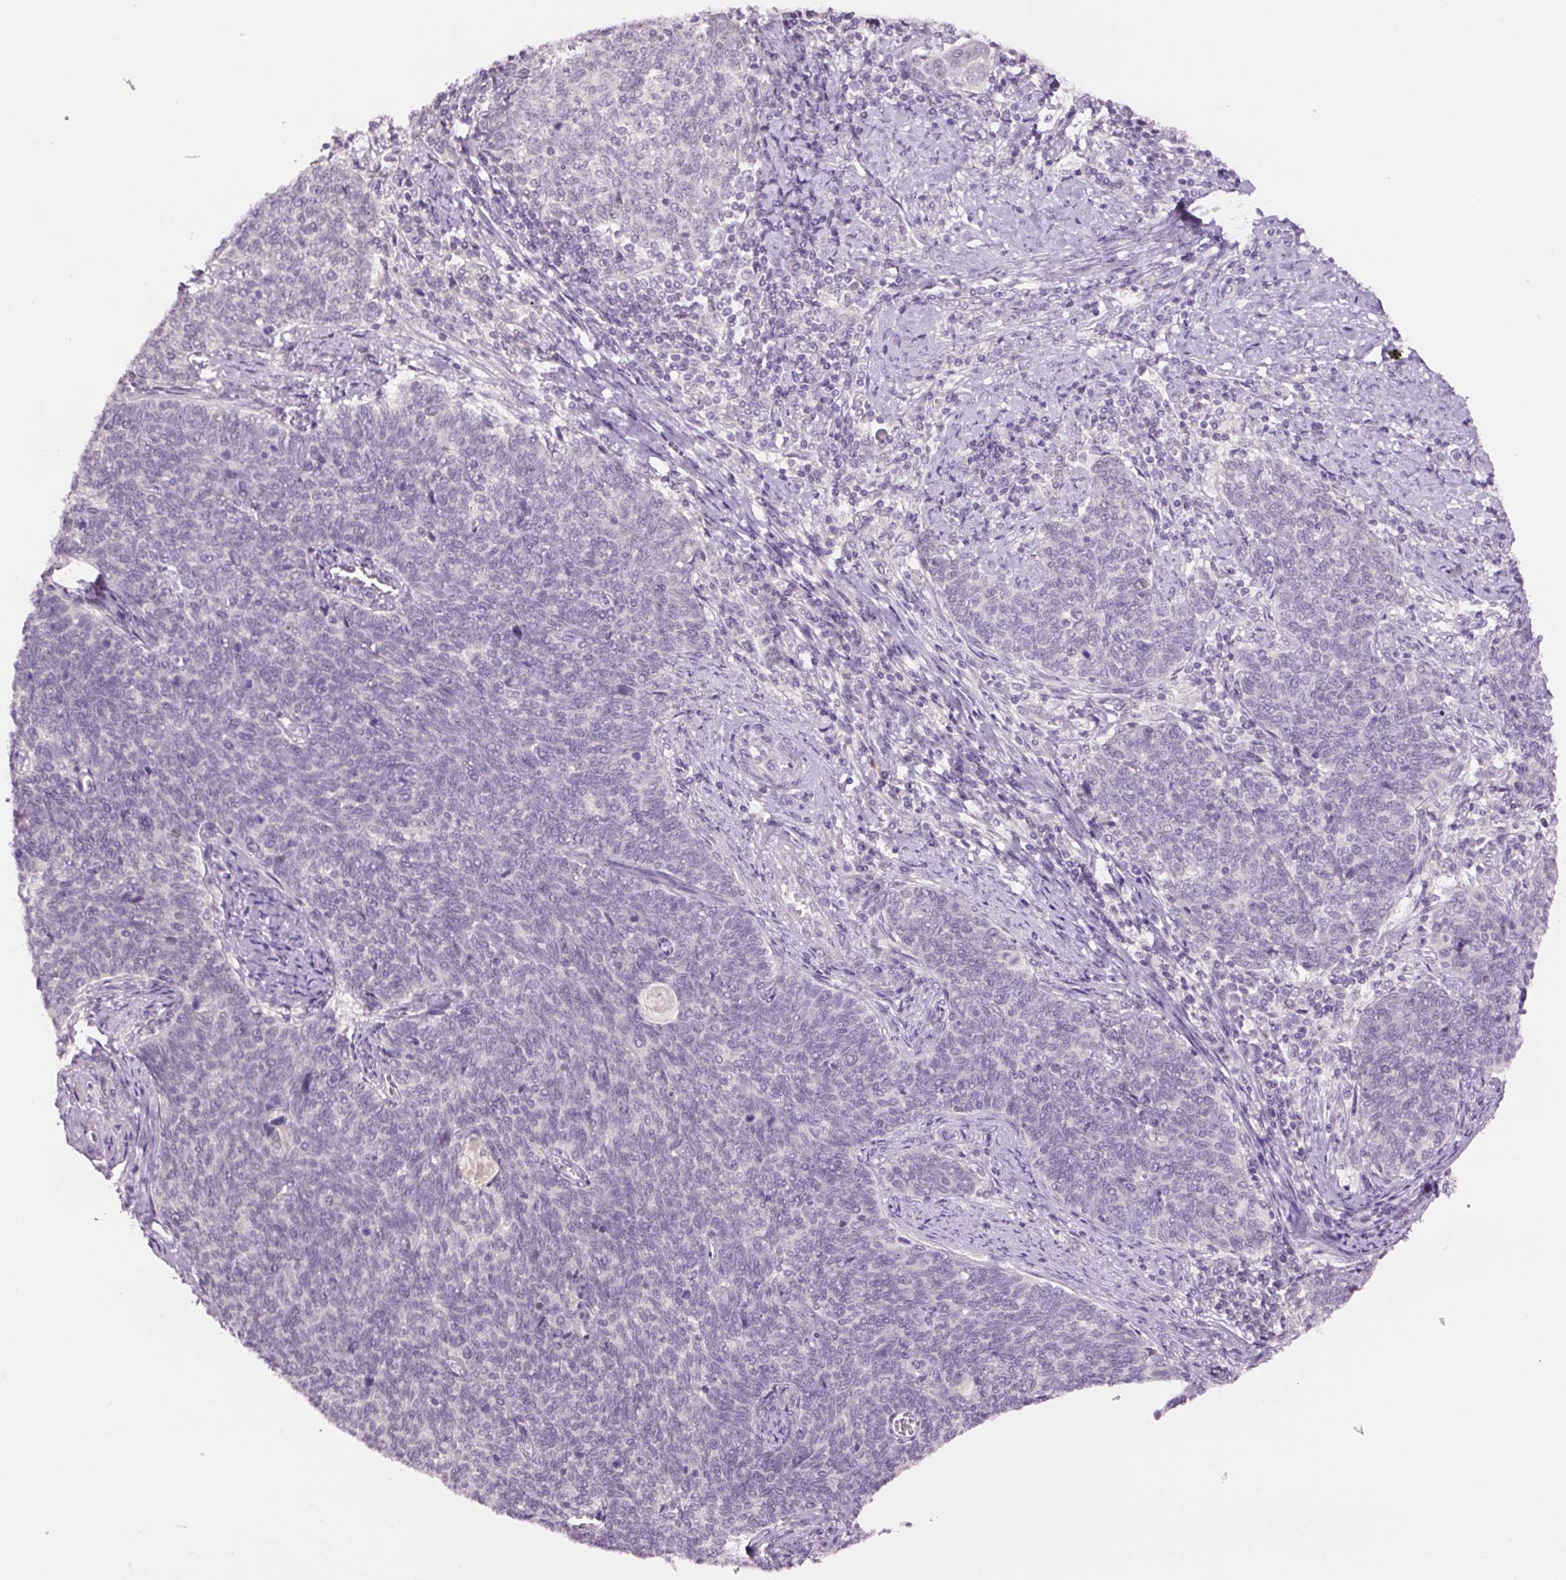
{"staining": {"intensity": "negative", "quantity": "none", "location": "none"}, "tissue": "cervical cancer", "cell_type": "Tumor cells", "image_type": "cancer", "snomed": [{"axis": "morphology", "description": "Squamous cell carcinoma, NOS"}, {"axis": "topography", "description": "Cervix"}], "caption": "High magnification brightfield microscopy of cervical squamous cell carcinoma stained with DAB (brown) and counterstained with hematoxylin (blue): tumor cells show no significant staining. (DAB IHC, high magnification).", "gene": "GCG", "patient": {"sex": "female", "age": 39}}